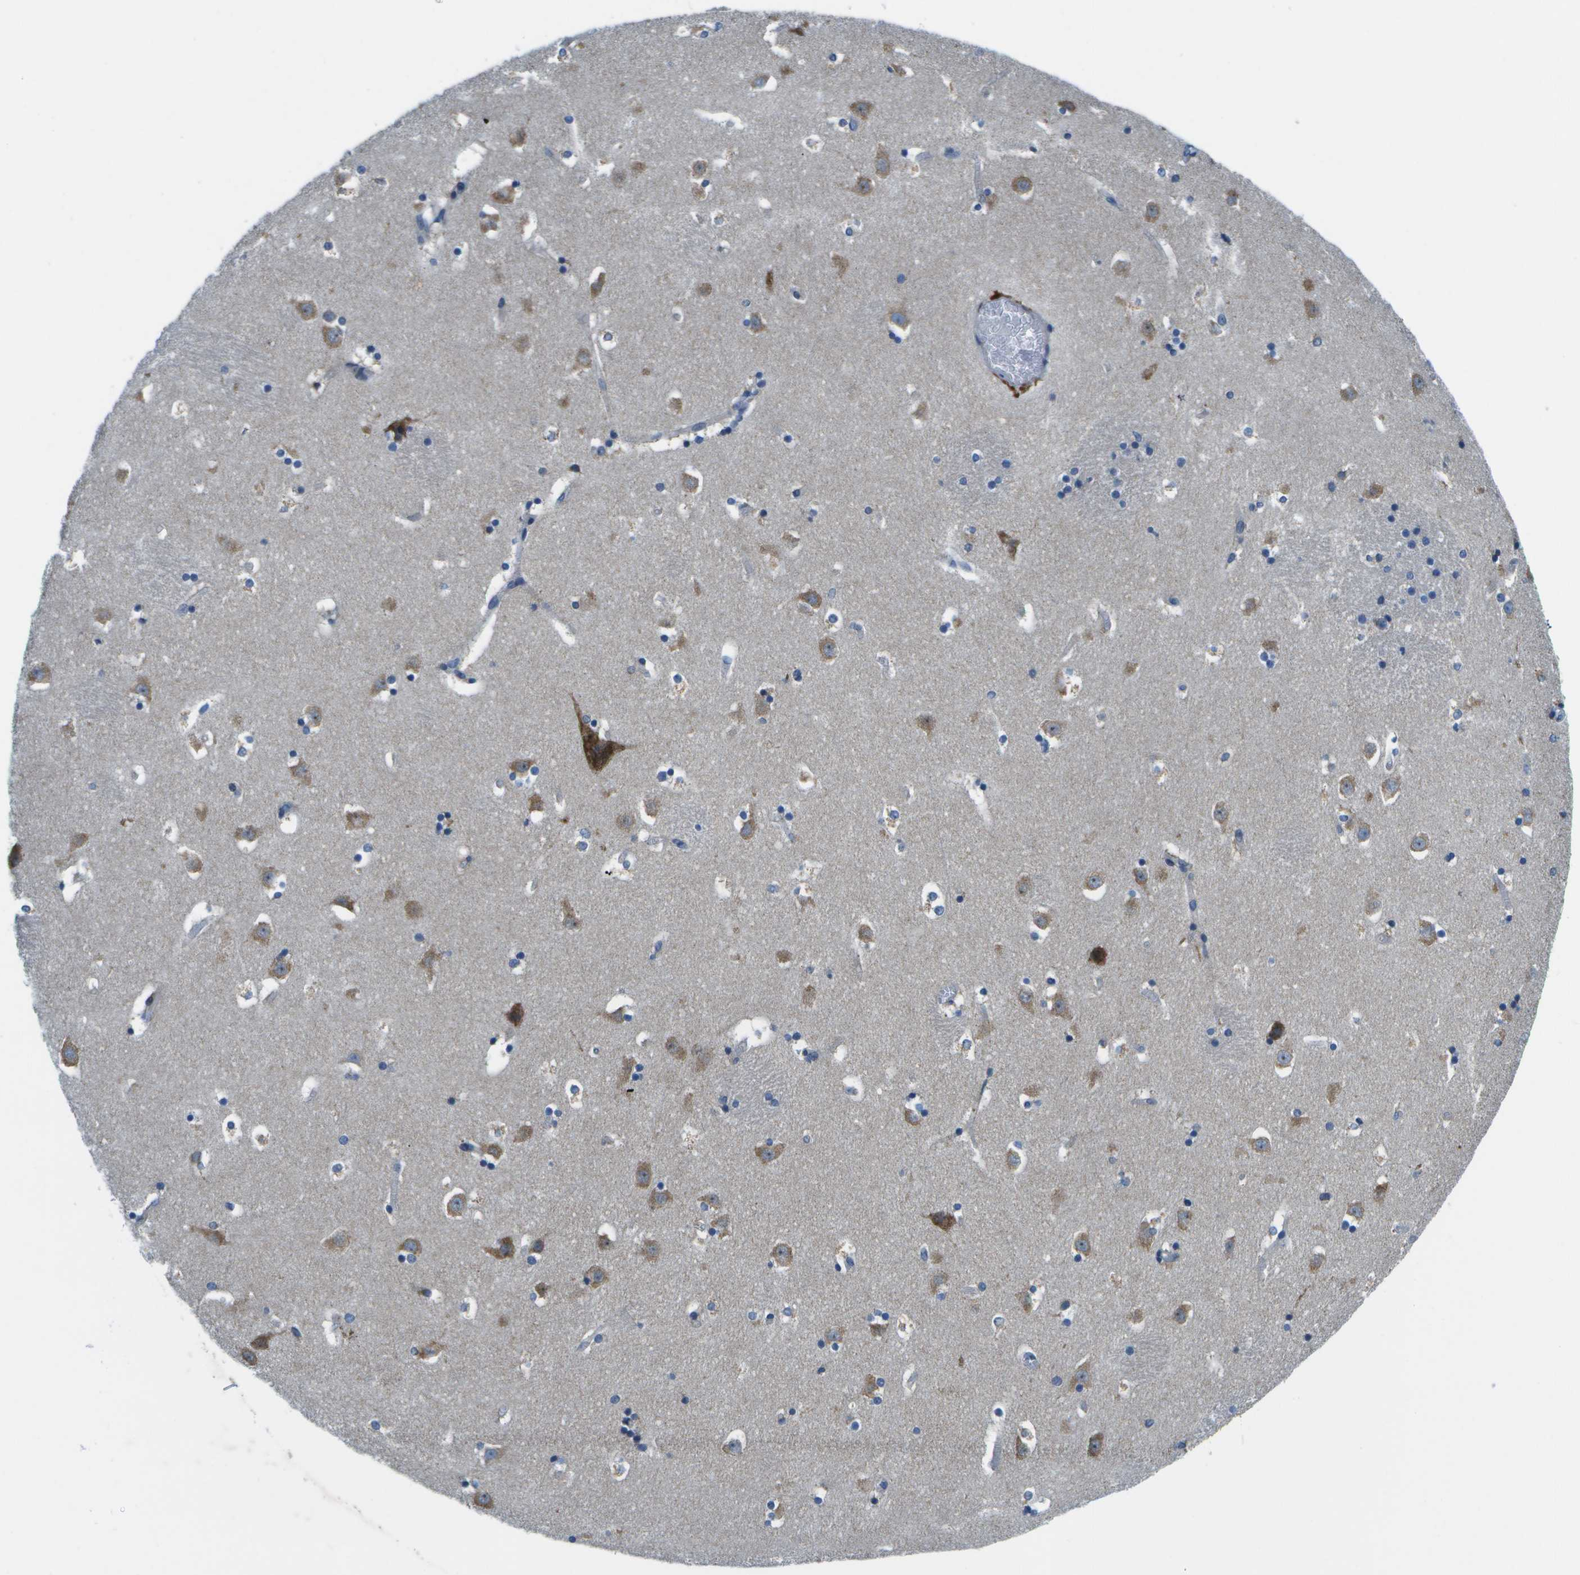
{"staining": {"intensity": "moderate", "quantity": "<25%", "location": "cytoplasmic/membranous"}, "tissue": "caudate", "cell_type": "Glial cells", "image_type": "normal", "snomed": [{"axis": "morphology", "description": "Normal tissue, NOS"}, {"axis": "topography", "description": "Lateral ventricle wall"}], "caption": "Caudate was stained to show a protein in brown. There is low levels of moderate cytoplasmic/membranous expression in about <25% of glial cells. (IHC, brightfield microscopy, high magnification).", "gene": "GDF5", "patient": {"sex": "male", "age": 45}}